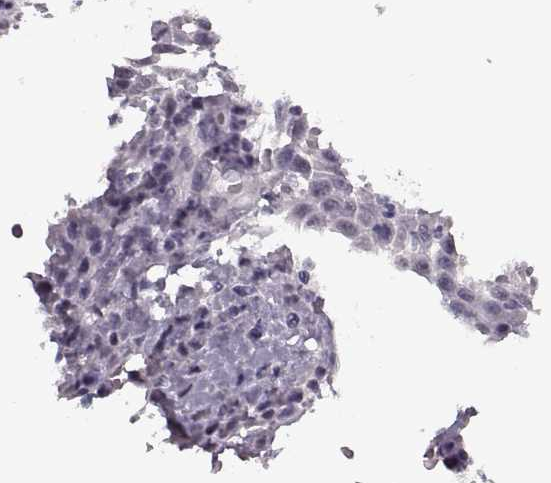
{"staining": {"intensity": "negative", "quantity": "none", "location": "none"}, "tissue": "head and neck cancer", "cell_type": "Tumor cells", "image_type": "cancer", "snomed": [{"axis": "morphology", "description": "Squamous cell carcinoma, NOS"}, {"axis": "topography", "description": "Head-Neck"}], "caption": "Tumor cells show no significant positivity in head and neck cancer (squamous cell carcinoma).", "gene": "PAGE5", "patient": {"sex": "male", "age": 69}}